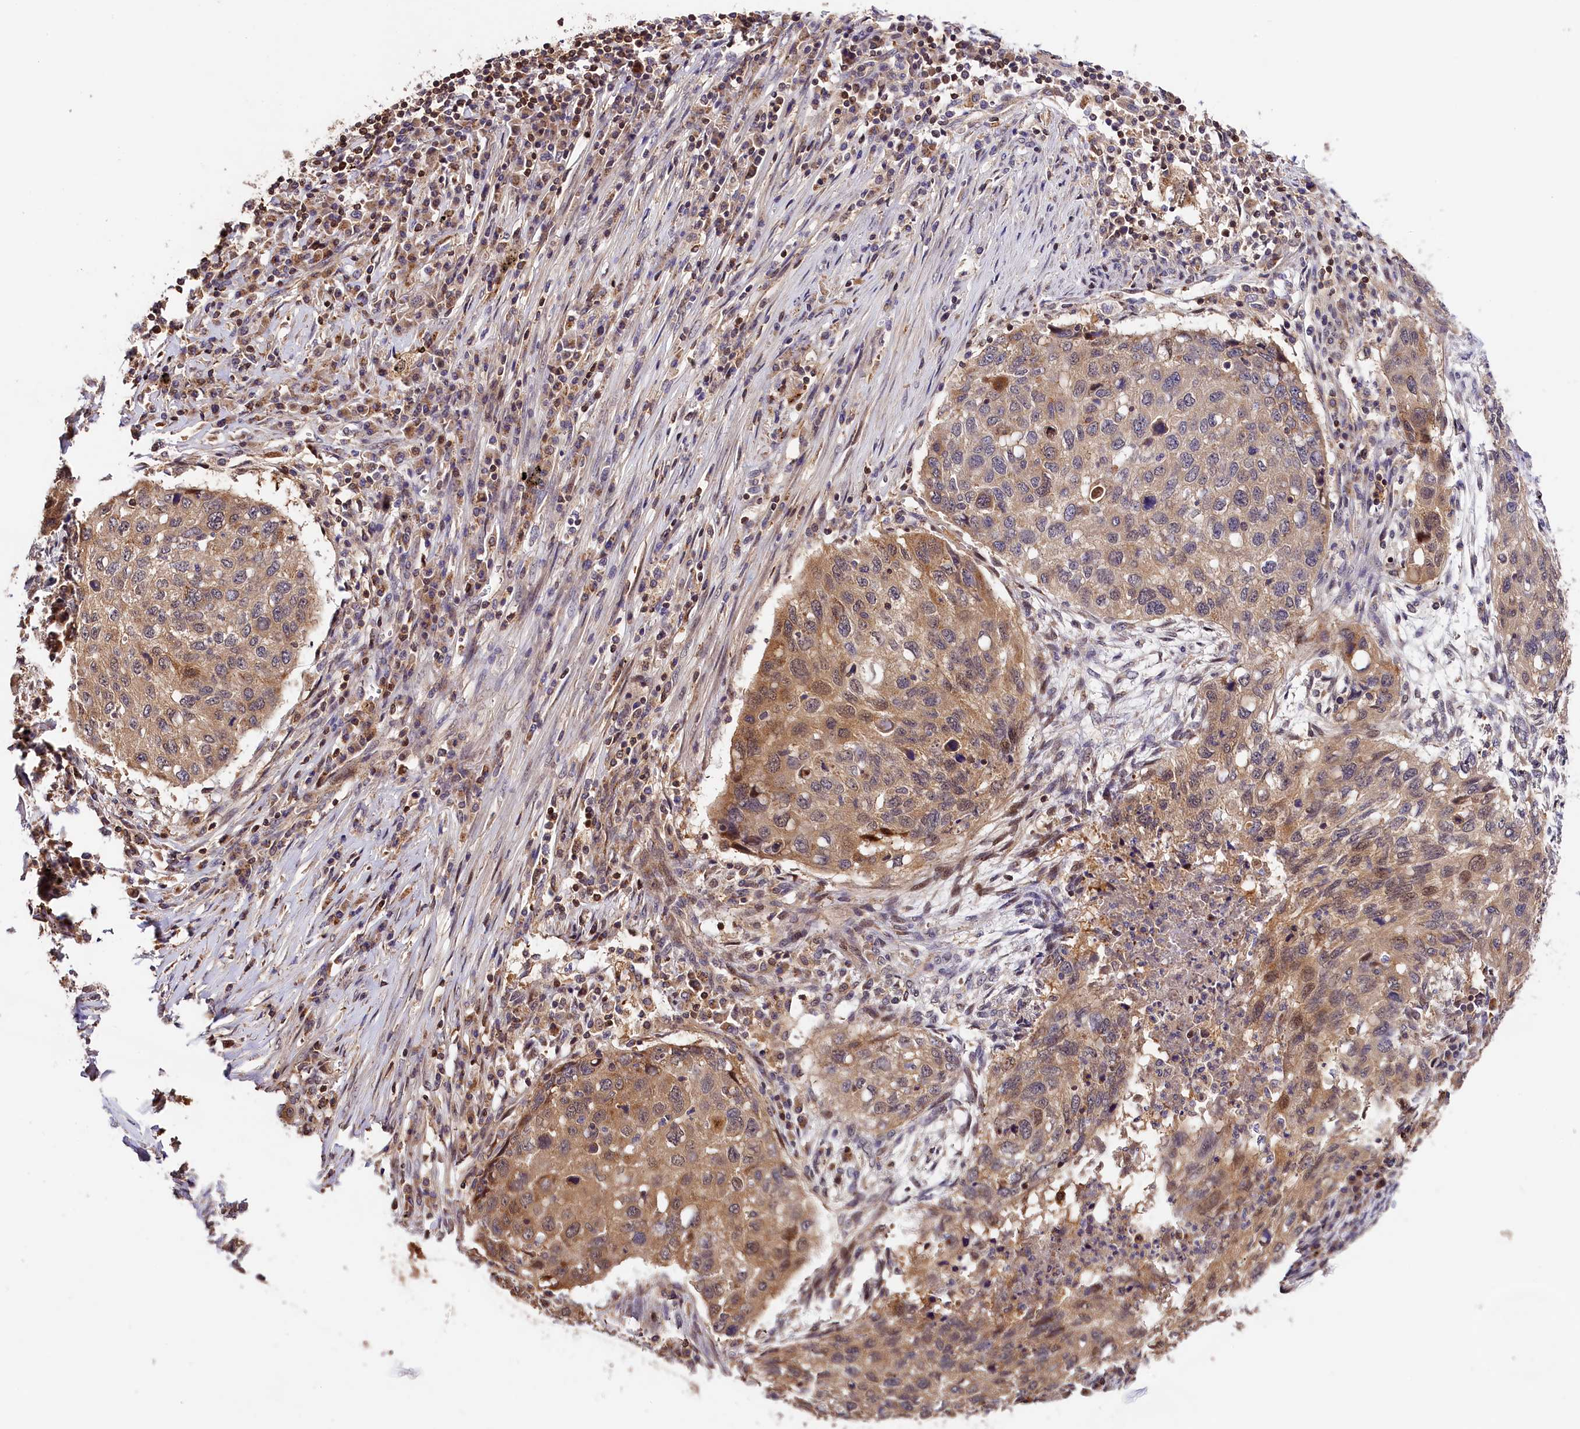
{"staining": {"intensity": "moderate", "quantity": "25%-75%", "location": "cytoplasmic/membranous,nuclear"}, "tissue": "lung cancer", "cell_type": "Tumor cells", "image_type": "cancer", "snomed": [{"axis": "morphology", "description": "Squamous cell carcinoma, NOS"}, {"axis": "topography", "description": "Lung"}], "caption": "Human squamous cell carcinoma (lung) stained with a protein marker exhibits moderate staining in tumor cells.", "gene": "KPTN", "patient": {"sex": "female", "age": 63}}